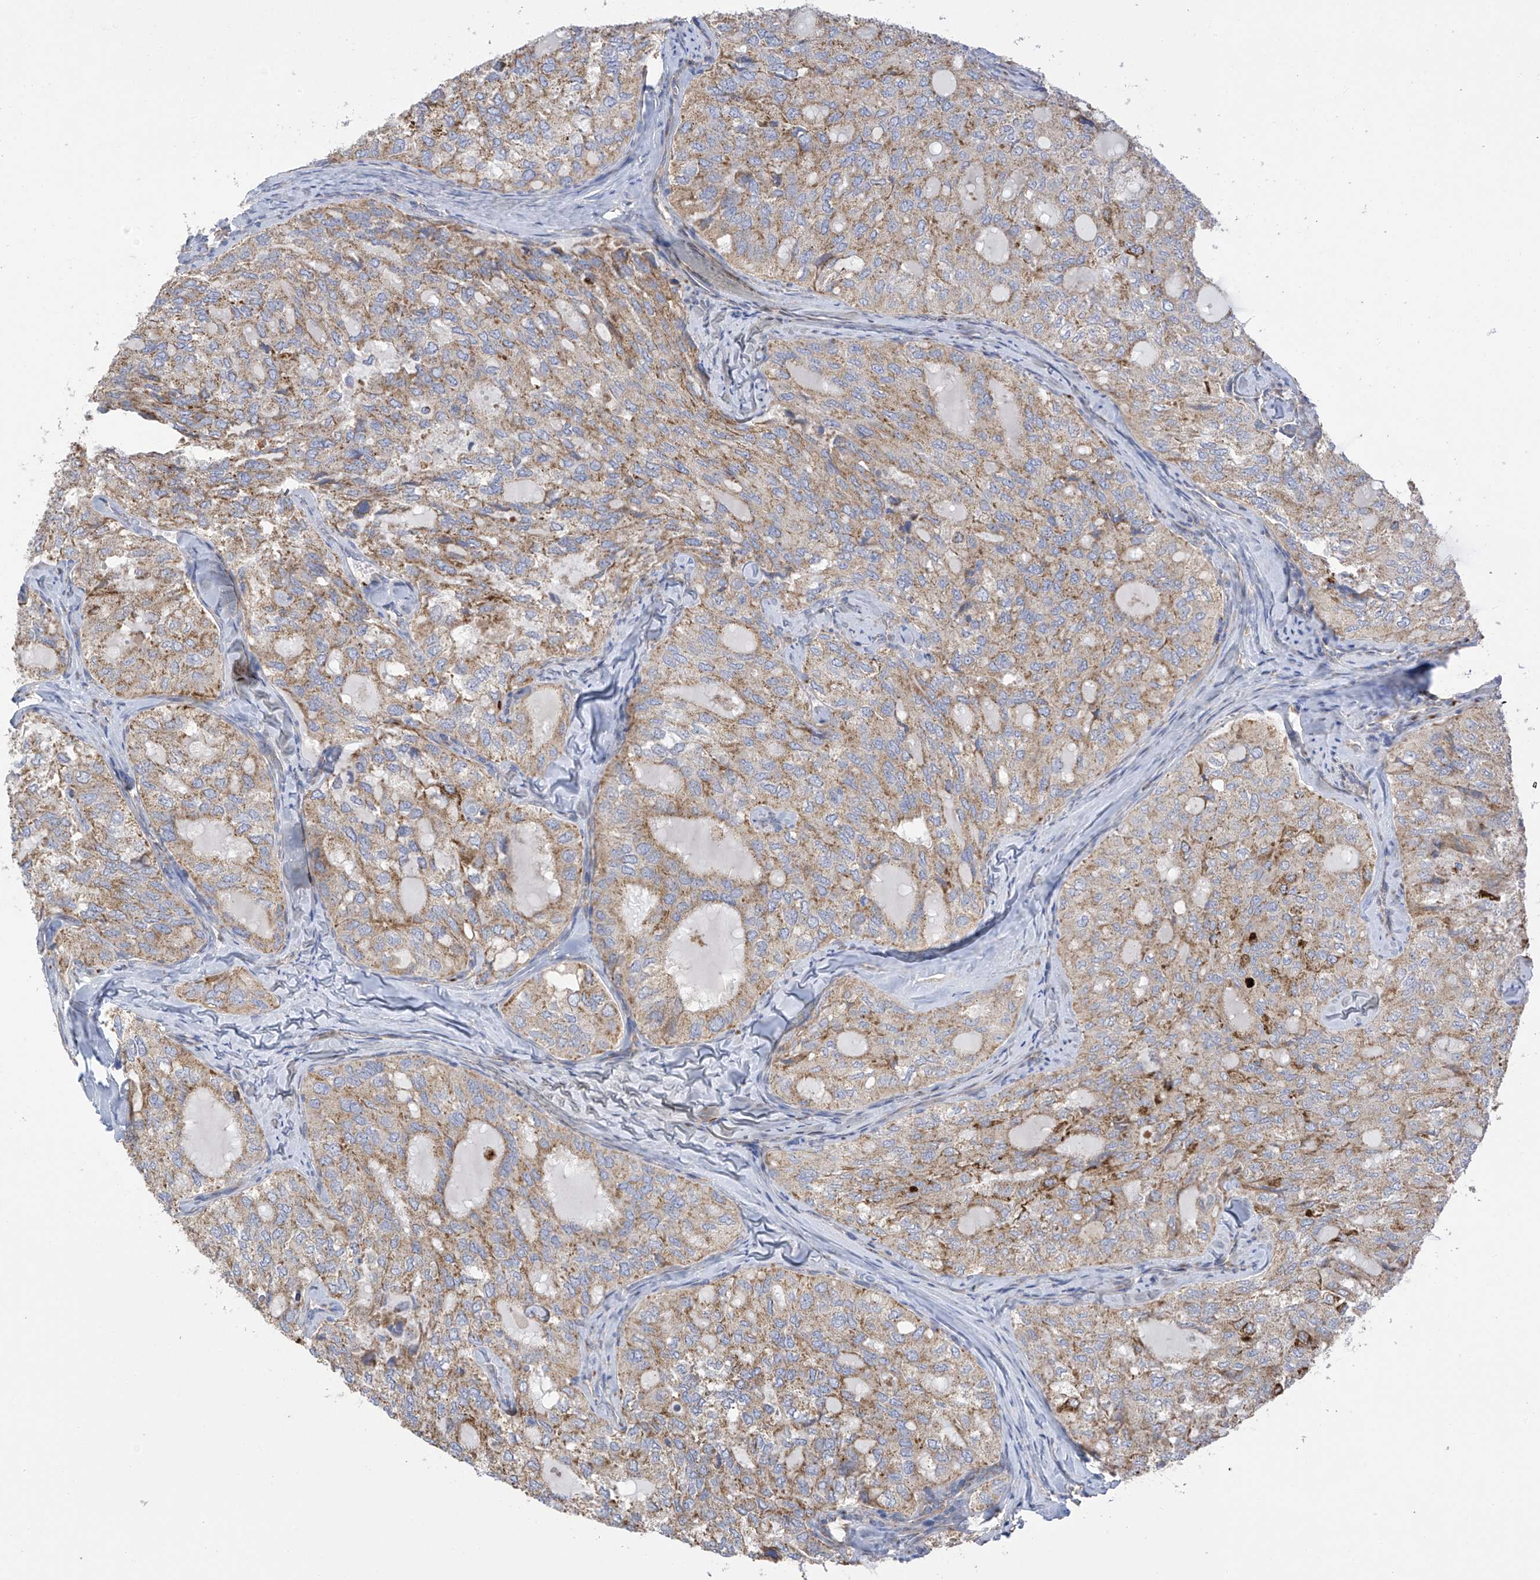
{"staining": {"intensity": "moderate", "quantity": "25%-75%", "location": "cytoplasmic/membranous"}, "tissue": "thyroid cancer", "cell_type": "Tumor cells", "image_type": "cancer", "snomed": [{"axis": "morphology", "description": "Follicular adenoma carcinoma, NOS"}, {"axis": "topography", "description": "Thyroid gland"}], "caption": "Immunohistochemistry (IHC) photomicrograph of neoplastic tissue: follicular adenoma carcinoma (thyroid) stained using immunohistochemistry (IHC) reveals medium levels of moderate protein expression localized specifically in the cytoplasmic/membranous of tumor cells, appearing as a cytoplasmic/membranous brown color.", "gene": "ITM2B", "patient": {"sex": "male", "age": 75}}